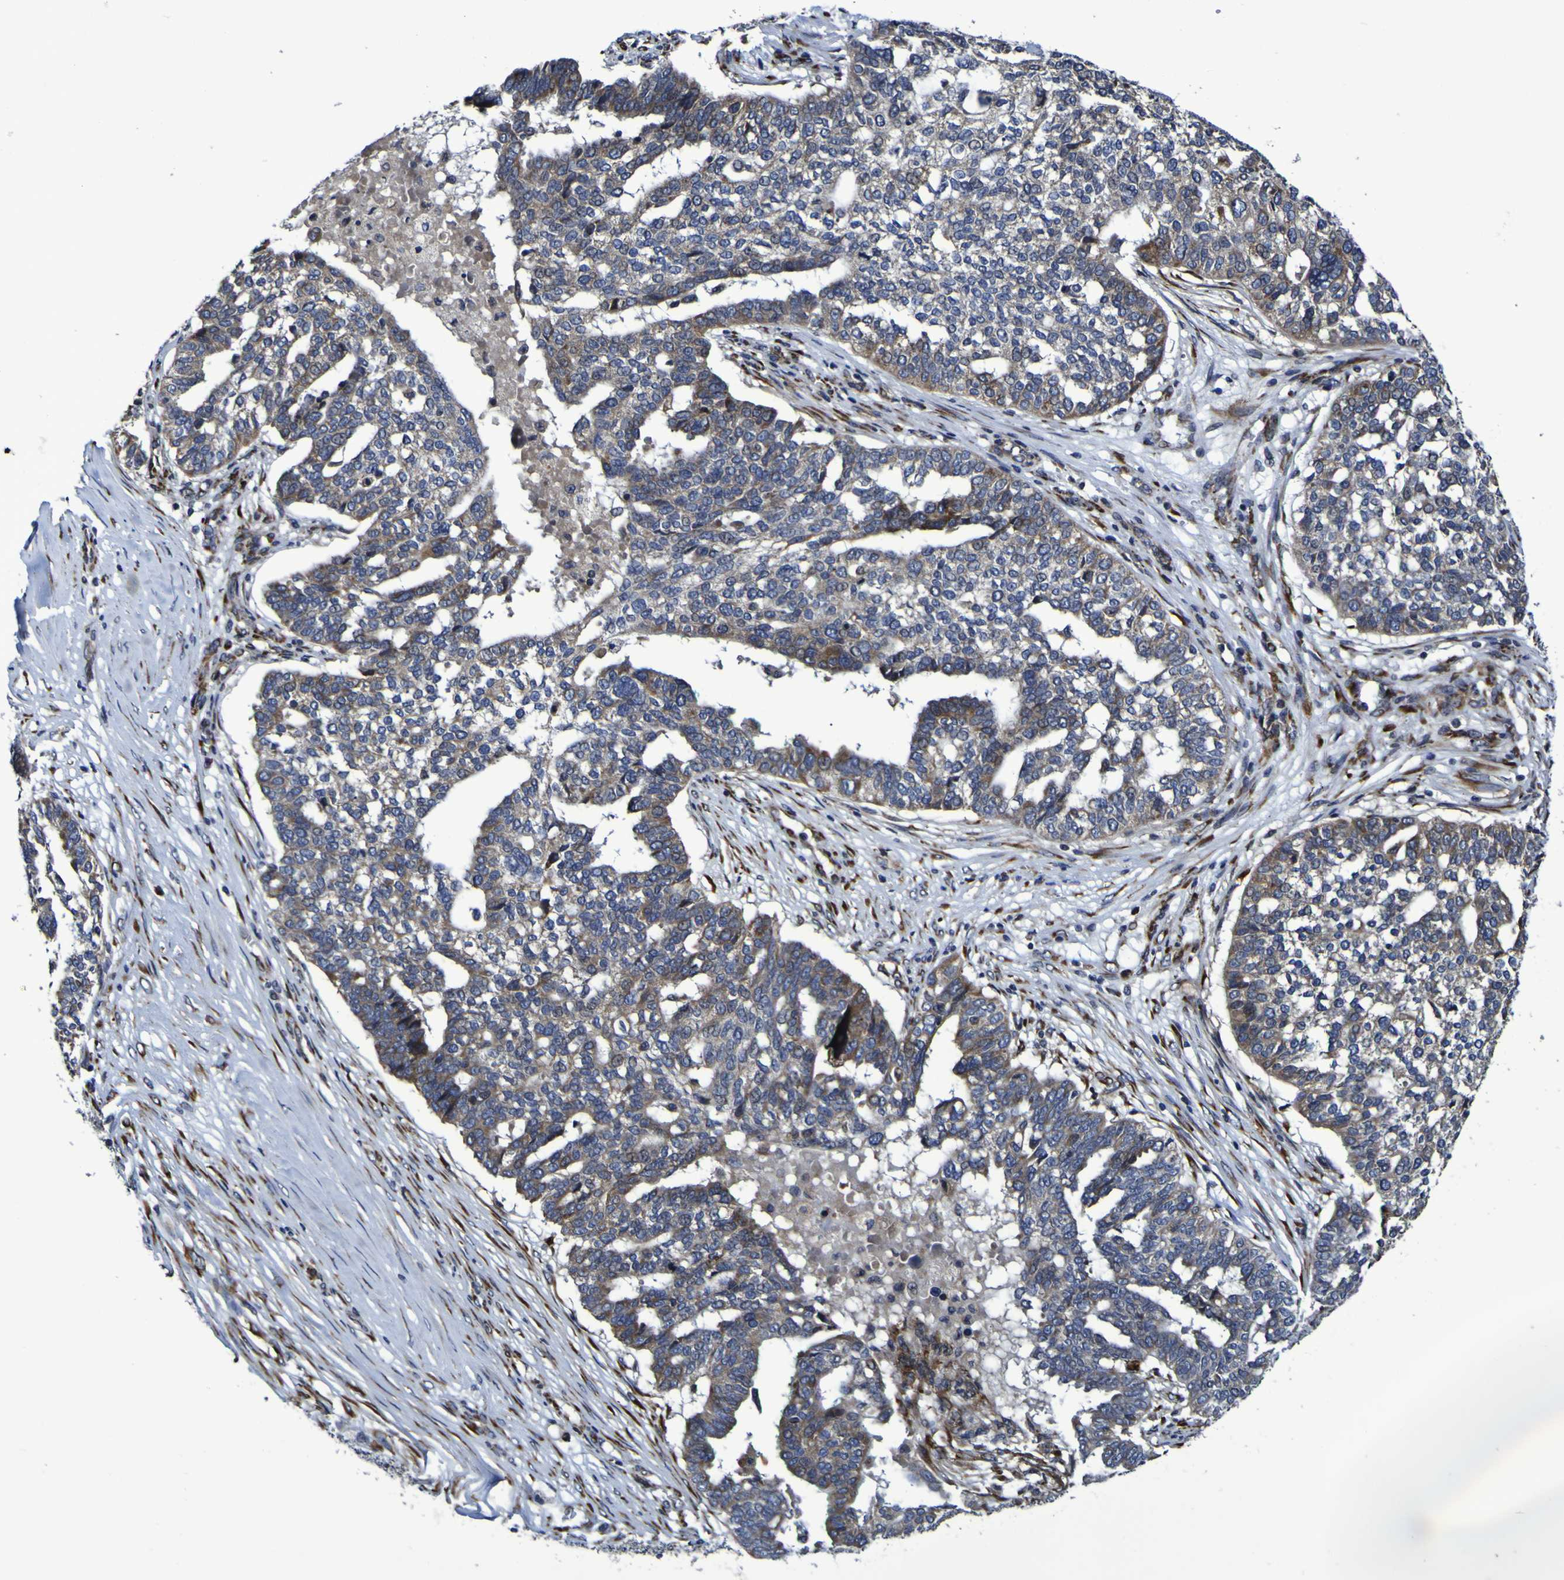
{"staining": {"intensity": "moderate", "quantity": "25%-75%", "location": "cytoplasmic/membranous"}, "tissue": "ovarian cancer", "cell_type": "Tumor cells", "image_type": "cancer", "snomed": [{"axis": "morphology", "description": "Cystadenocarcinoma, serous, NOS"}, {"axis": "topography", "description": "Ovary"}], "caption": "The histopathology image reveals immunohistochemical staining of ovarian cancer. There is moderate cytoplasmic/membranous staining is present in approximately 25%-75% of tumor cells. Immunohistochemistry (ihc) stains the protein in brown and the nuclei are stained blue.", "gene": "P3H1", "patient": {"sex": "female", "age": 59}}